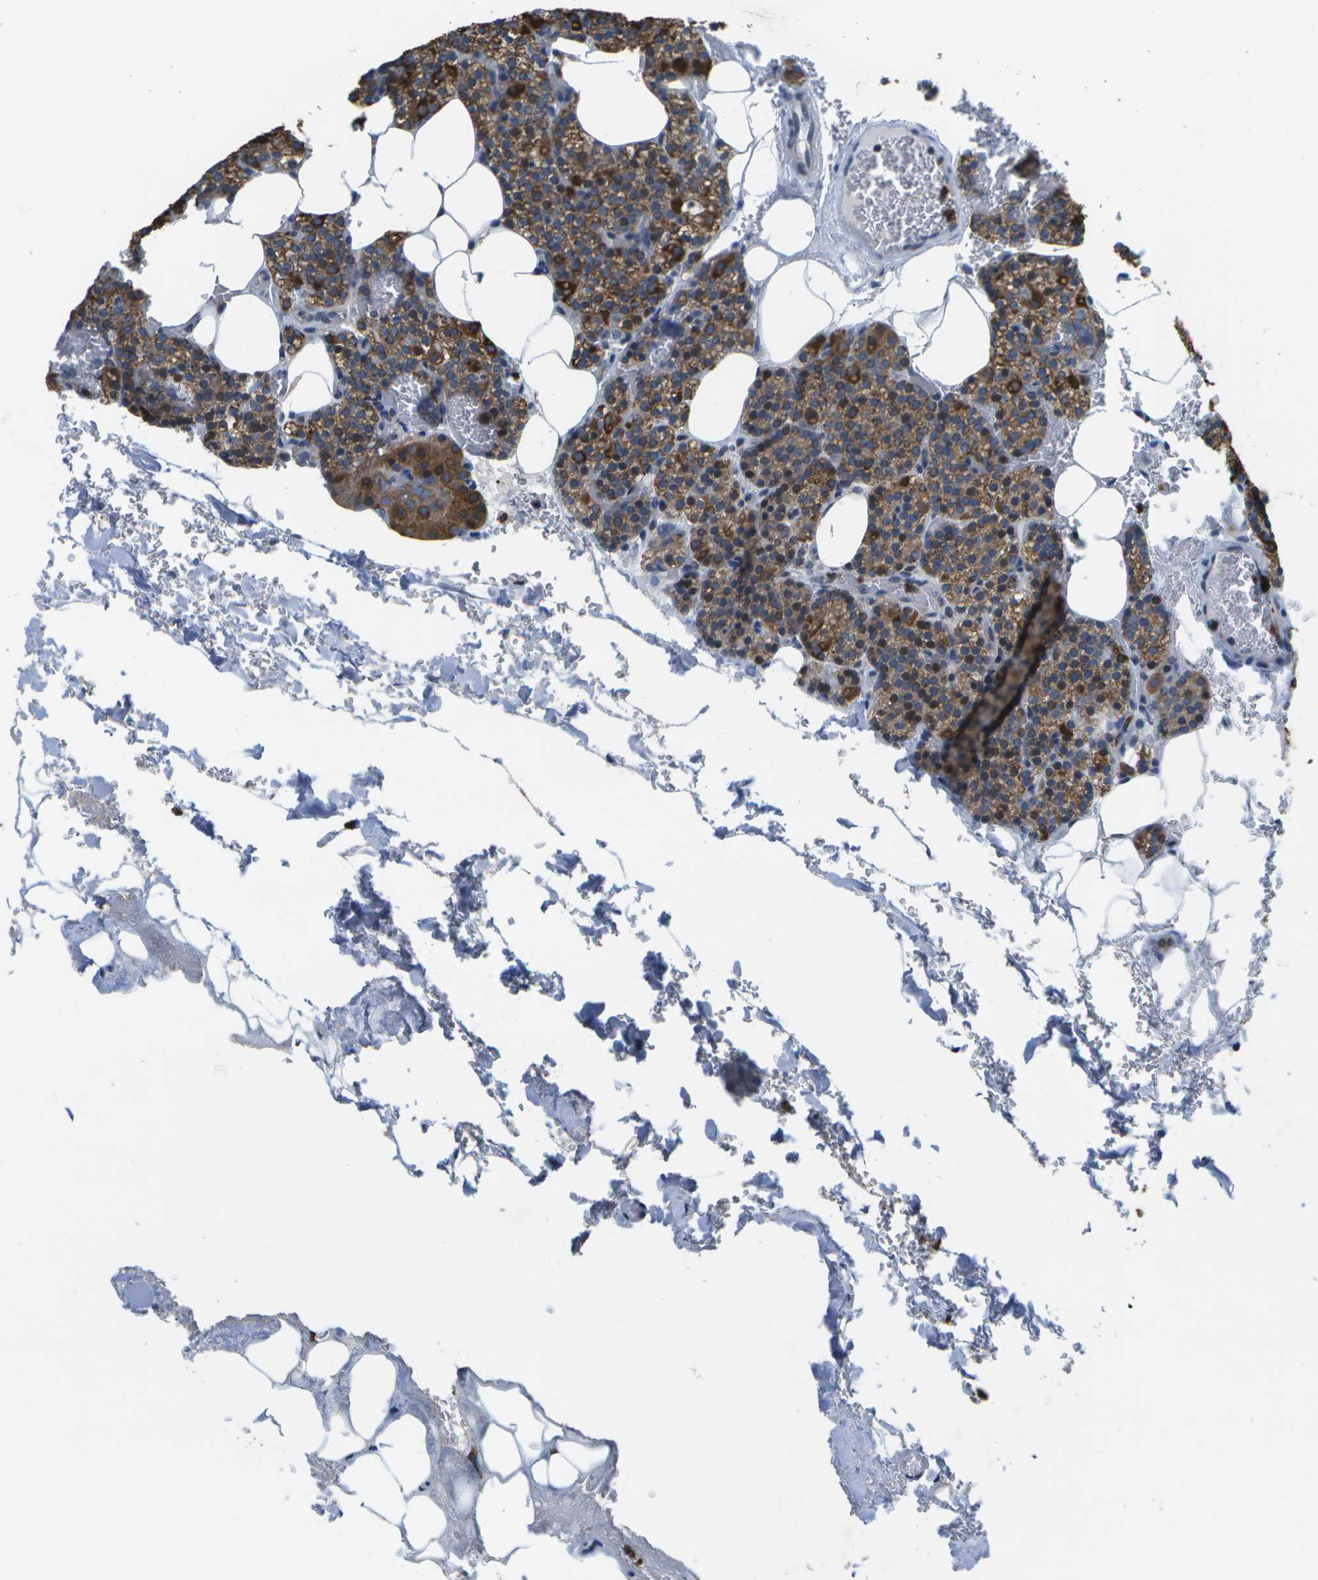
{"staining": {"intensity": "strong", "quantity": ">75%", "location": "cytoplasmic/membranous"}, "tissue": "parathyroid gland", "cell_type": "Glandular cells", "image_type": "normal", "snomed": [{"axis": "morphology", "description": "Normal tissue, NOS"}, {"axis": "morphology", "description": "Inflammation chronic"}, {"axis": "morphology", "description": "Goiter, colloid"}, {"axis": "topography", "description": "Thyroid gland"}, {"axis": "topography", "description": "Parathyroid gland"}], "caption": "High-magnification brightfield microscopy of normal parathyroid gland stained with DAB (brown) and counterstained with hematoxylin (blue). glandular cells exhibit strong cytoplasmic/membranous staining is appreciated in approximately>75% of cells.", "gene": "GALNT15", "patient": {"sex": "male", "age": 65}}